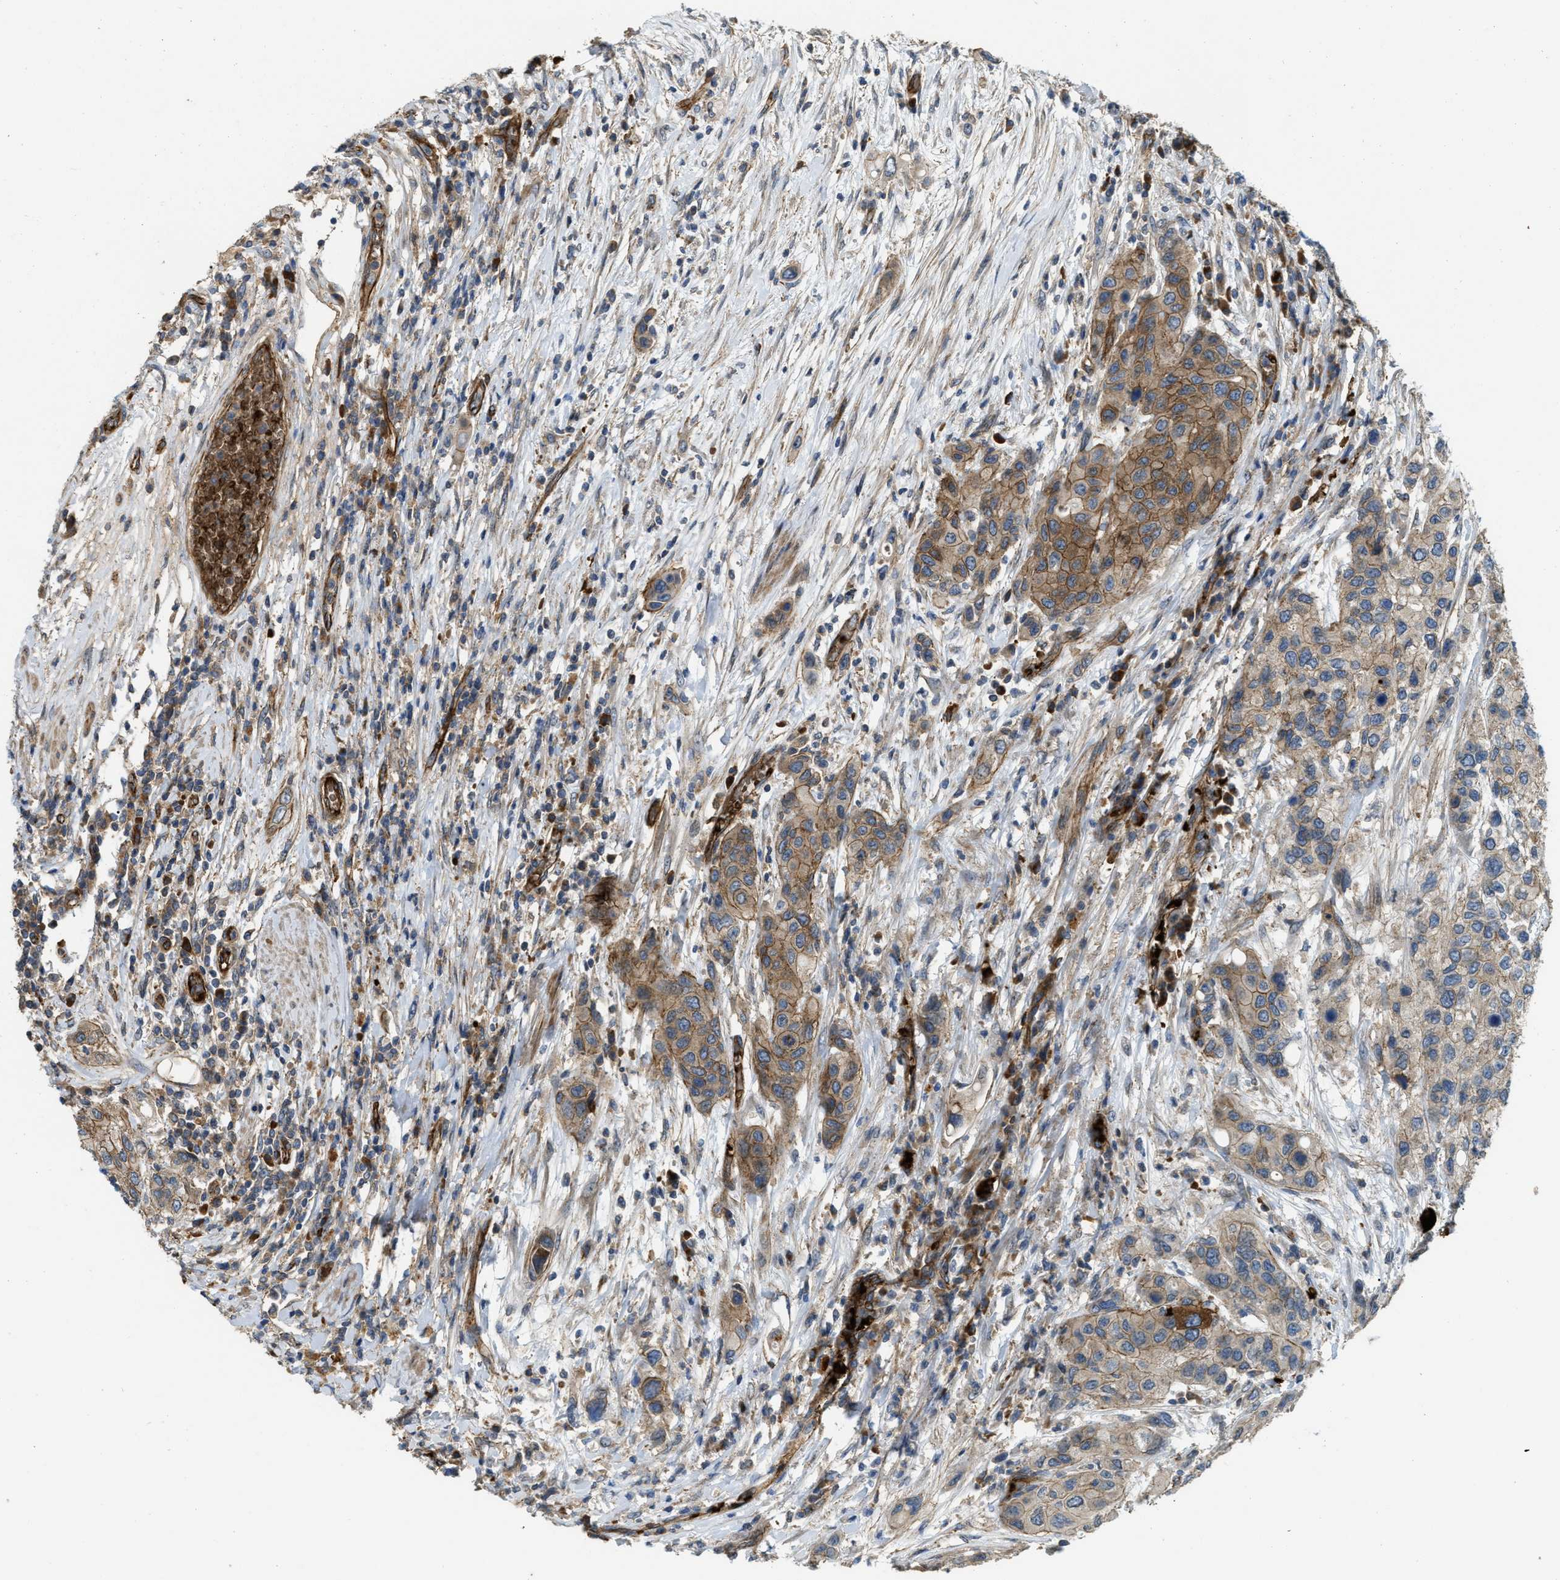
{"staining": {"intensity": "moderate", "quantity": "25%-75%", "location": "cytoplasmic/membranous"}, "tissue": "urothelial cancer", "cell_type": "Tumor cells", "image_type": "cancer", "snomed": [{"axis": "morphology", "description": "Urothelial carcinoma, High grade"}, {"axis": "topography", "description": "Urinary bladder"}], "caption": "This is a photomicrograph of IHC staining of high-grade urothelial carcinoma, which shows moderate staining in the cytoplasmic/membranous of tumor cells.", "gene": "ERC1", "patient": {"sex": "female", "age": 56}}